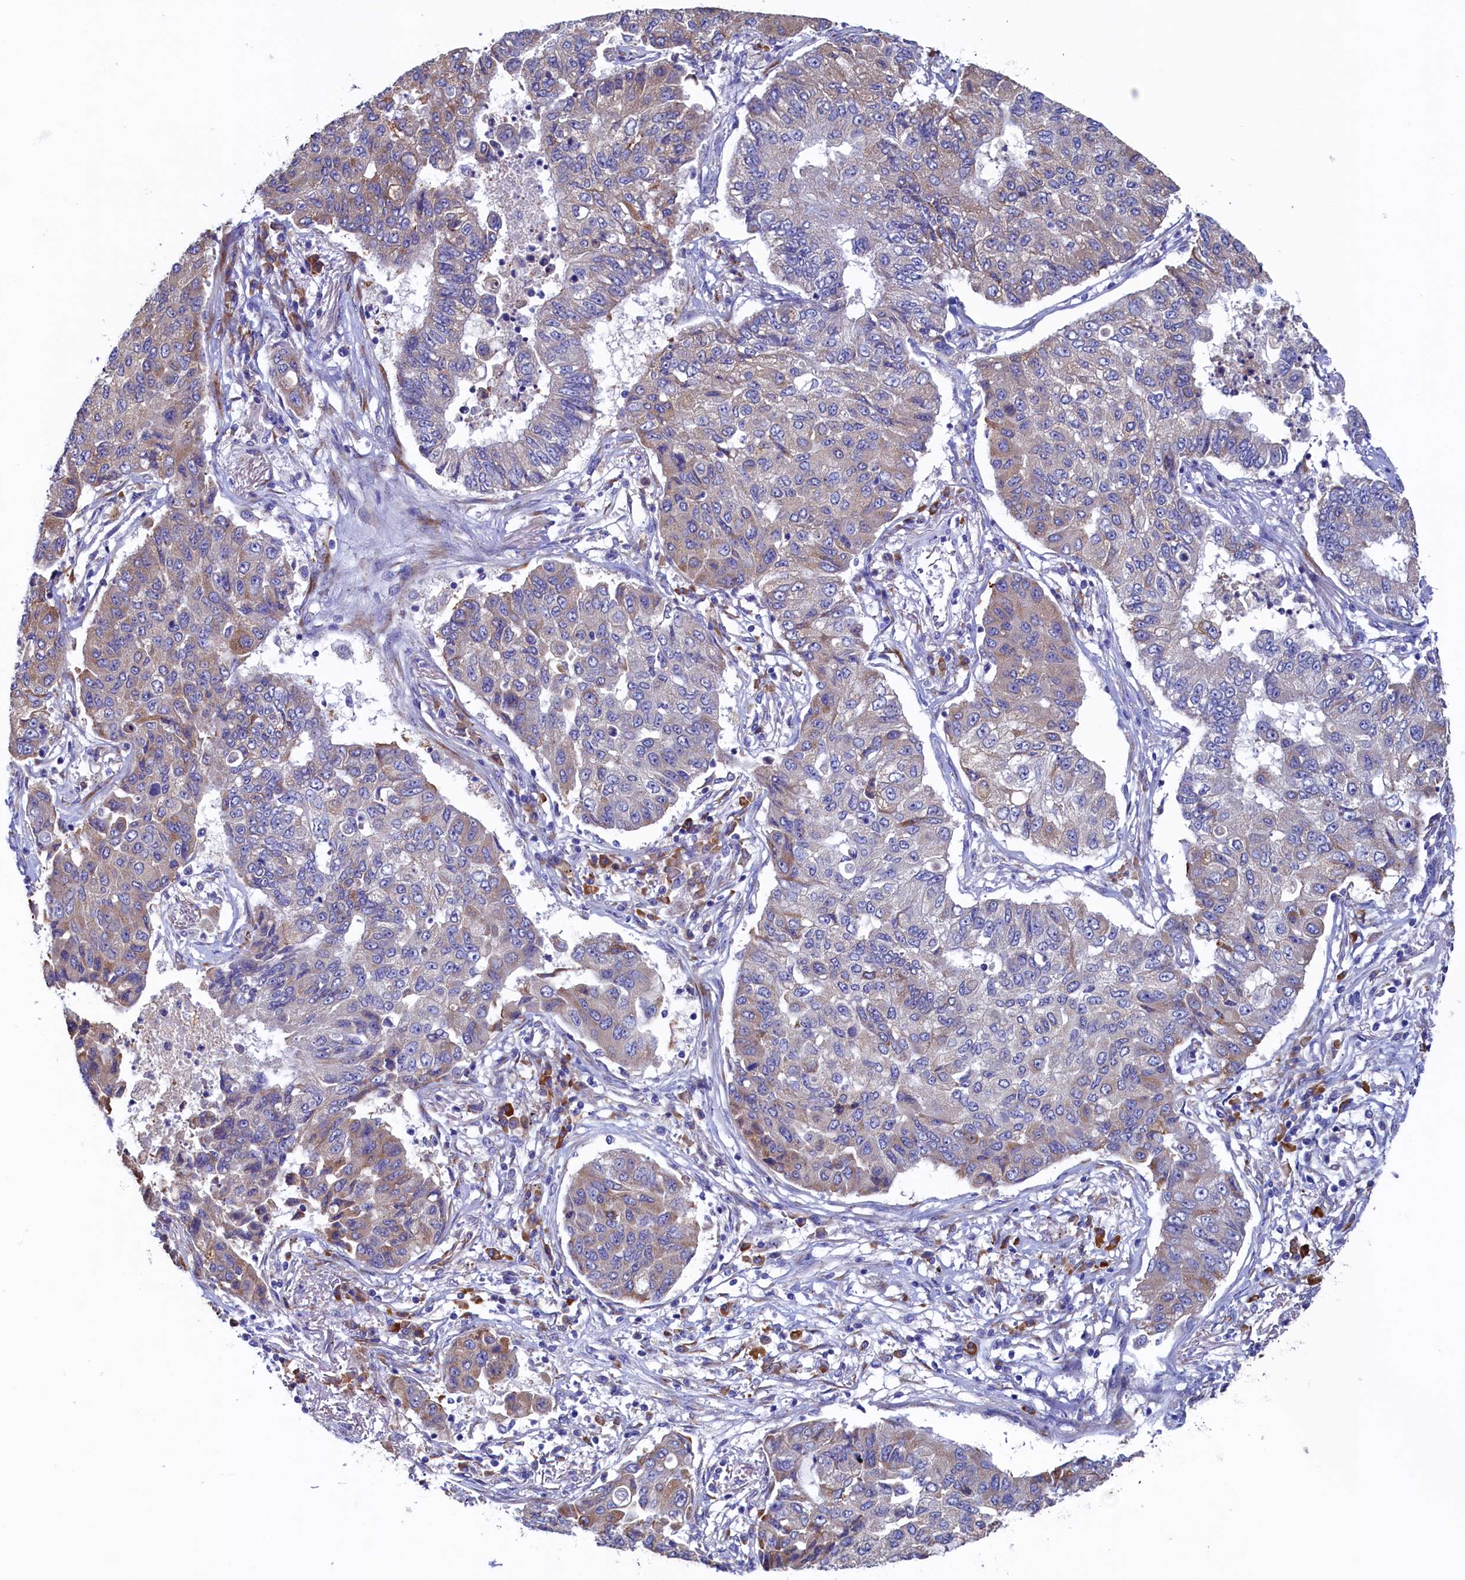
{"staining": {"intensity": "weak", "quantity": "<25%", "location": "cytoplasmic/membranous"}, "tissue": "lung cancer", "cell_type": "Tumor cells", "image_type": "cancer", "snomed": [{"axis": "morphology", "description": "Squamous cell carcinoma, NOS"}, {"axis": "topography", "description": "Lung"}], "caption": "Immunohistochemistry image of neoplastic tissue: squamous cell carcinoma (lung) stained with DAB exhibits no significant protein positivity in tumor cells. (DAB IHC with hematoxylin counter stain).", "gene": "CBLIF", "patient": {"sex": "male", "age": 74}}